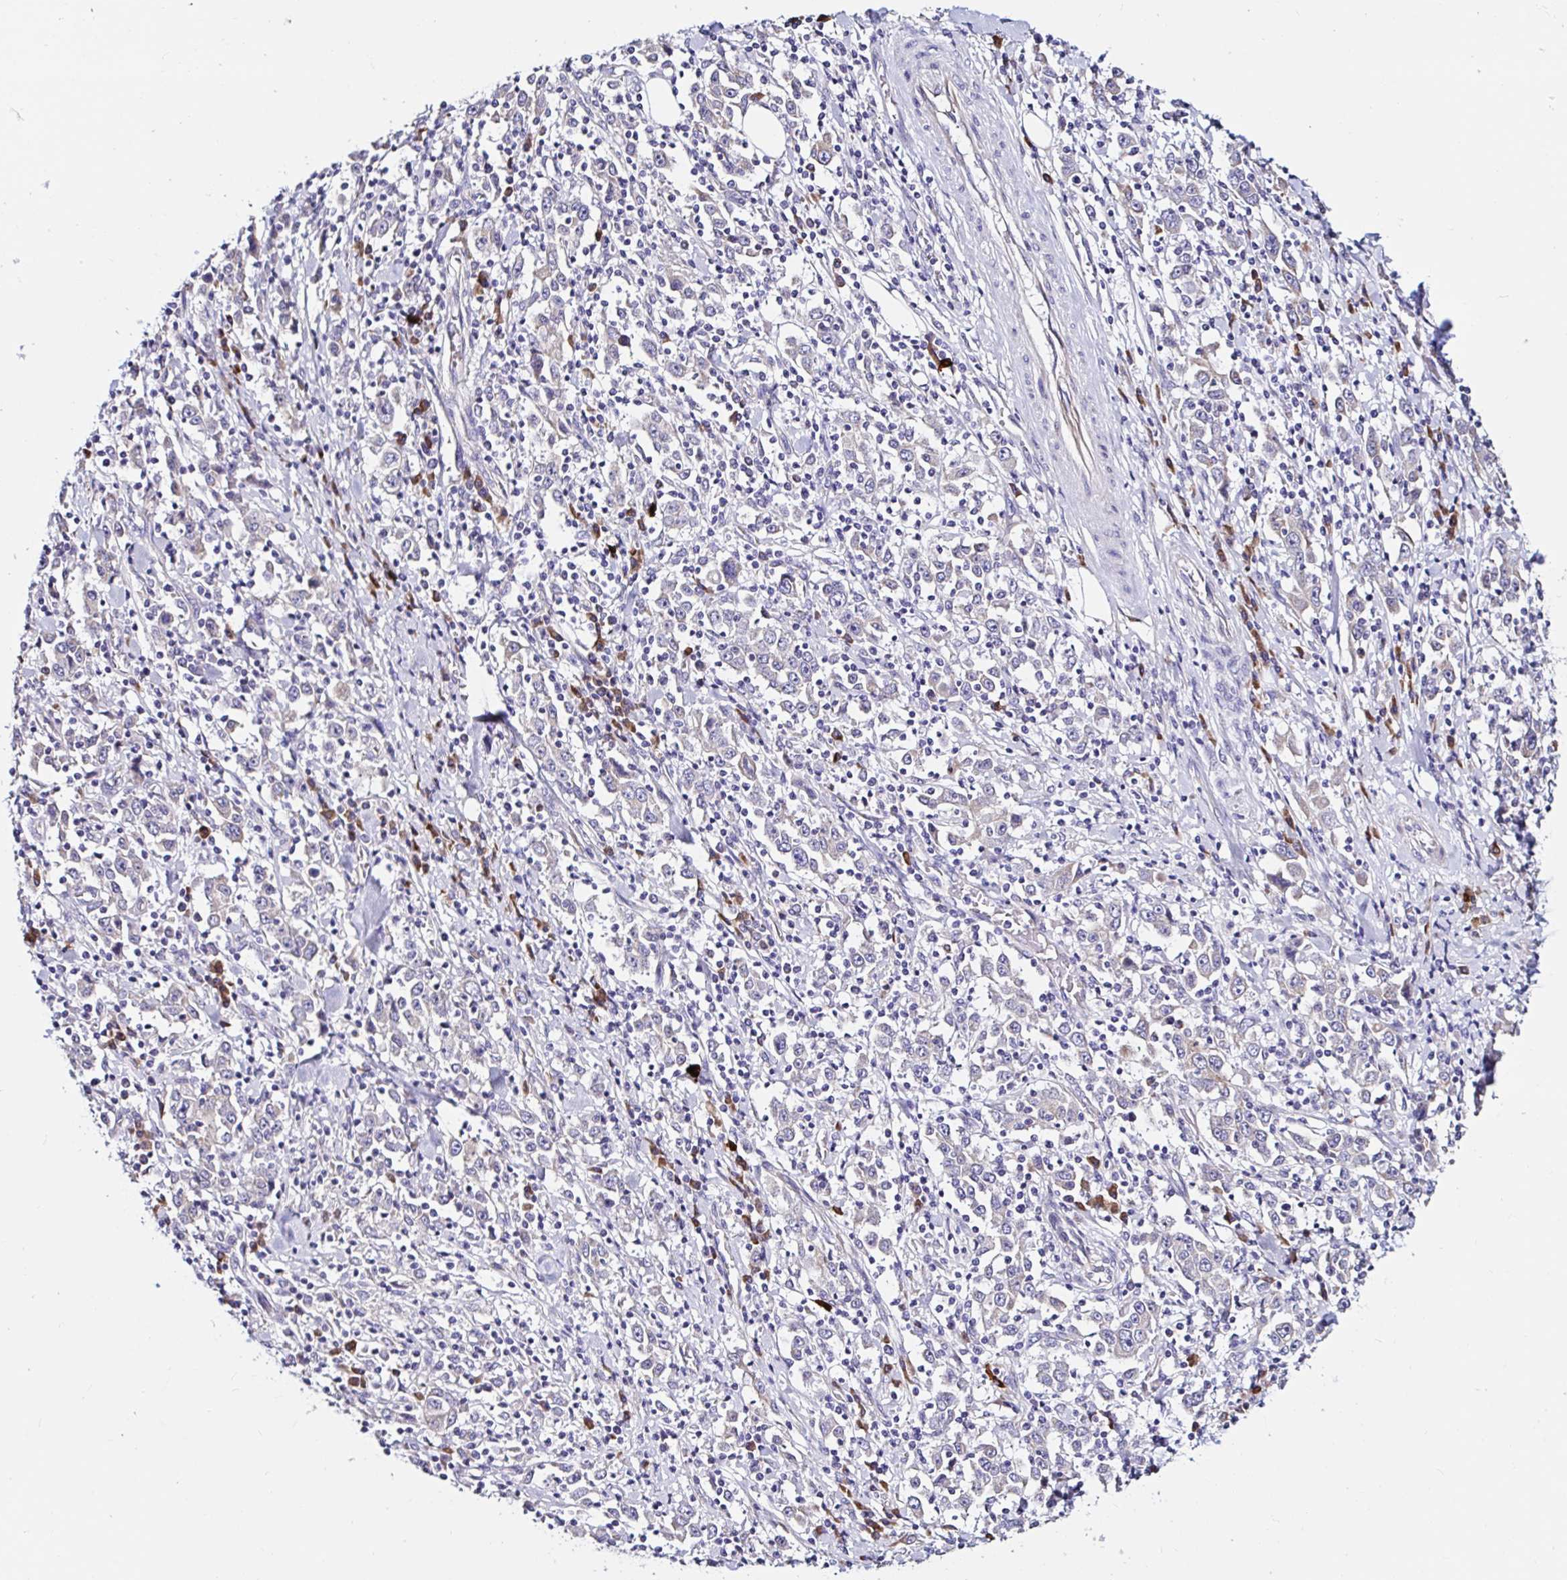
{"staining": {"intensity": "negative", "quantity": "none", "location": "none"}, "tissue": "stomach cancer", "cell_type": "Tumor cells", "image_type": "cancer", "snomed": [{"axis": "morphology", "description": "Normal tissue, NOS"}, {"axis": "morphology", "description": "Adenocarcinoma, NOS"}, {"axis": "topography", "description": "Stomach, upper"}, {"axis": "topography", "description": "Stomach"}], "caption": "Photomicrograph shows no significant protein expression in tumor cells of adenocarcinoma (stomach).", "gene": "VSIG2", "patient": {"sex": "male", "age": 59}}